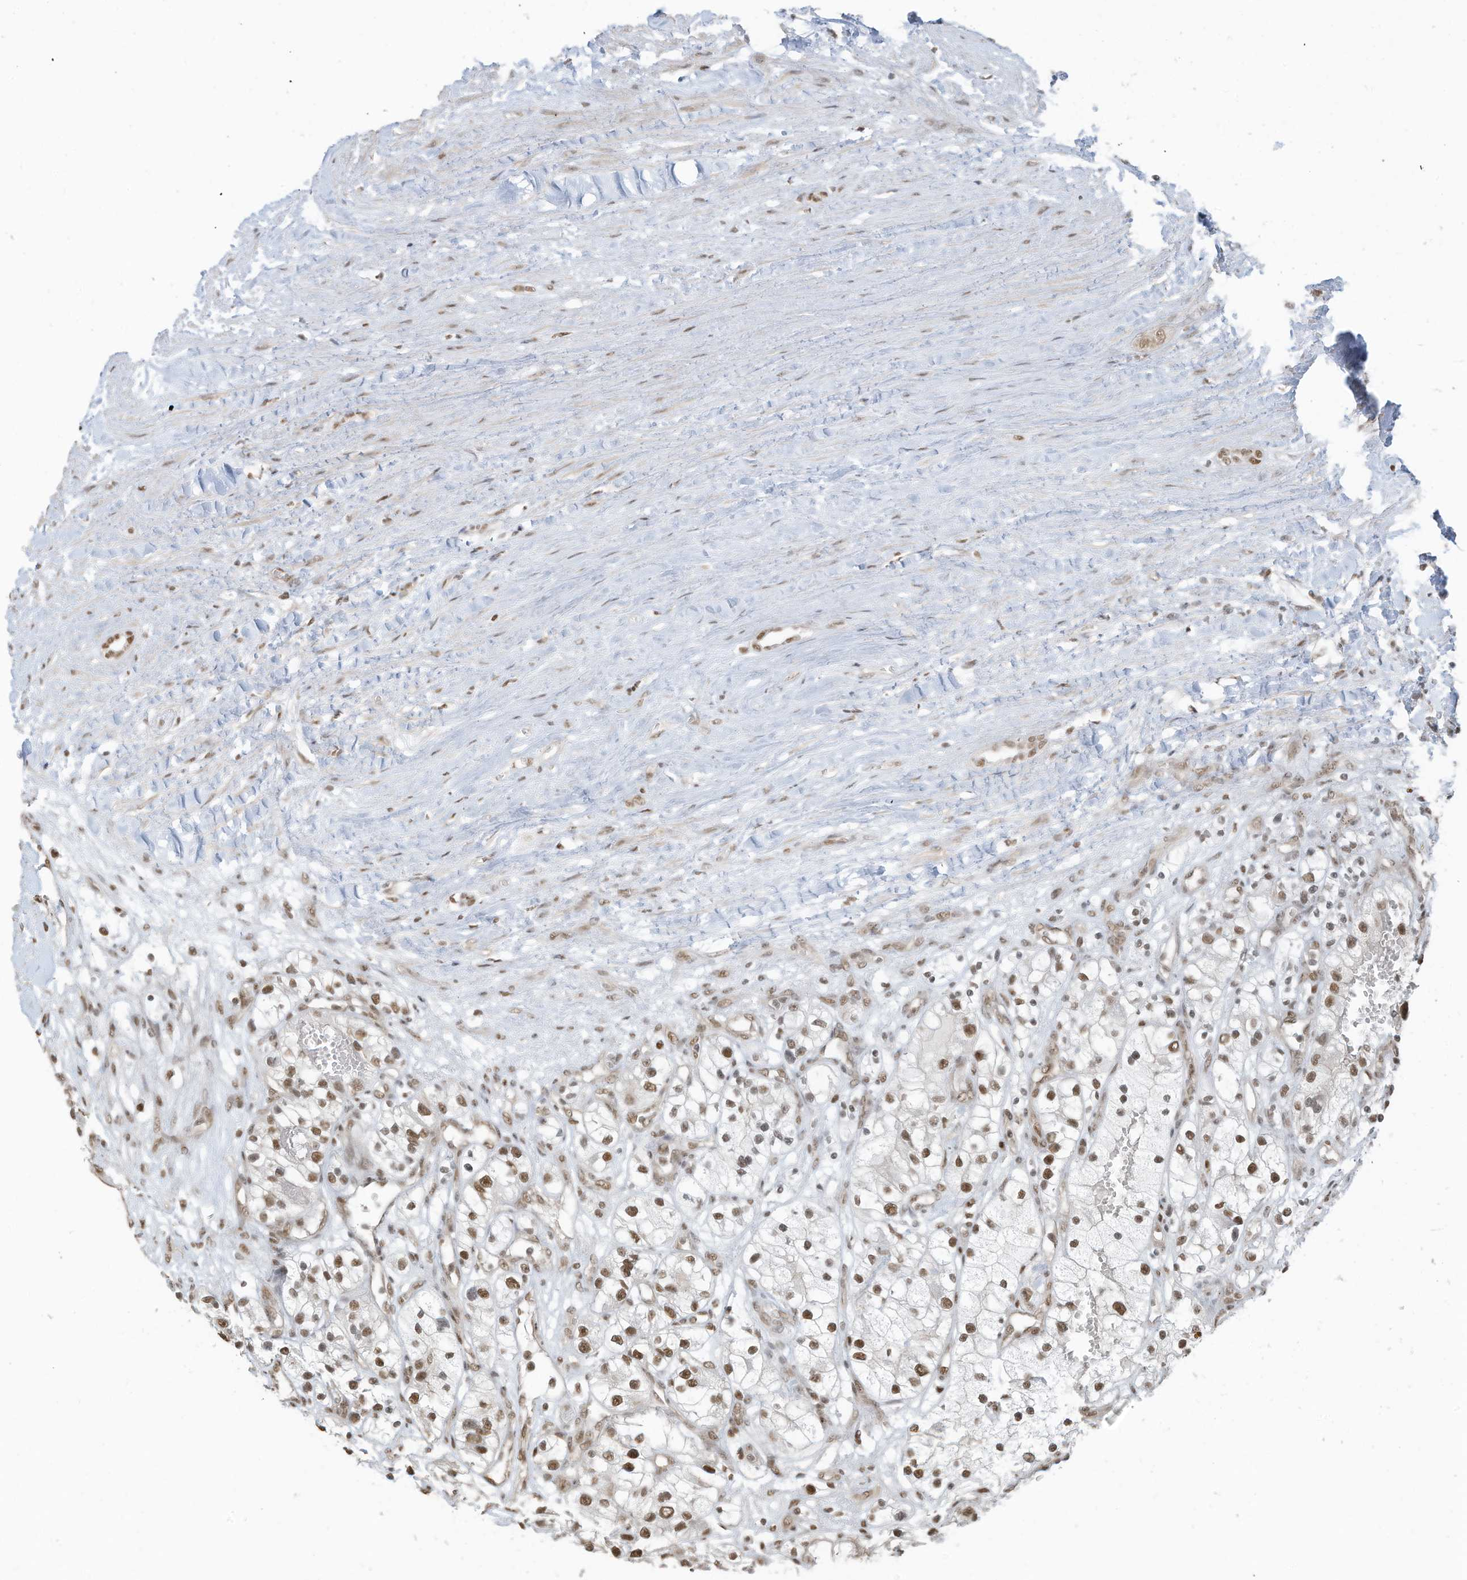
{"staining": {"intensity": "moderate", "quantity": ">75%", "location": "nuclear"}, "tissue": "renal cancer", "cell_type": "Tumor cells", "image_type": "cancer", "snomed": [{"axis": "morphology", "description": "Adenocarcinoma, NOS"}, {"axis": "topography", "description": "Kidney"}], "caption": "Brown immunohistochemical staining in human adenocarcinoma (renal) exhibits moderate nuclear staining in about >75% of tumor cells.", "gene": "DBR1", "patient": {"sex": "female", "age": 57}}